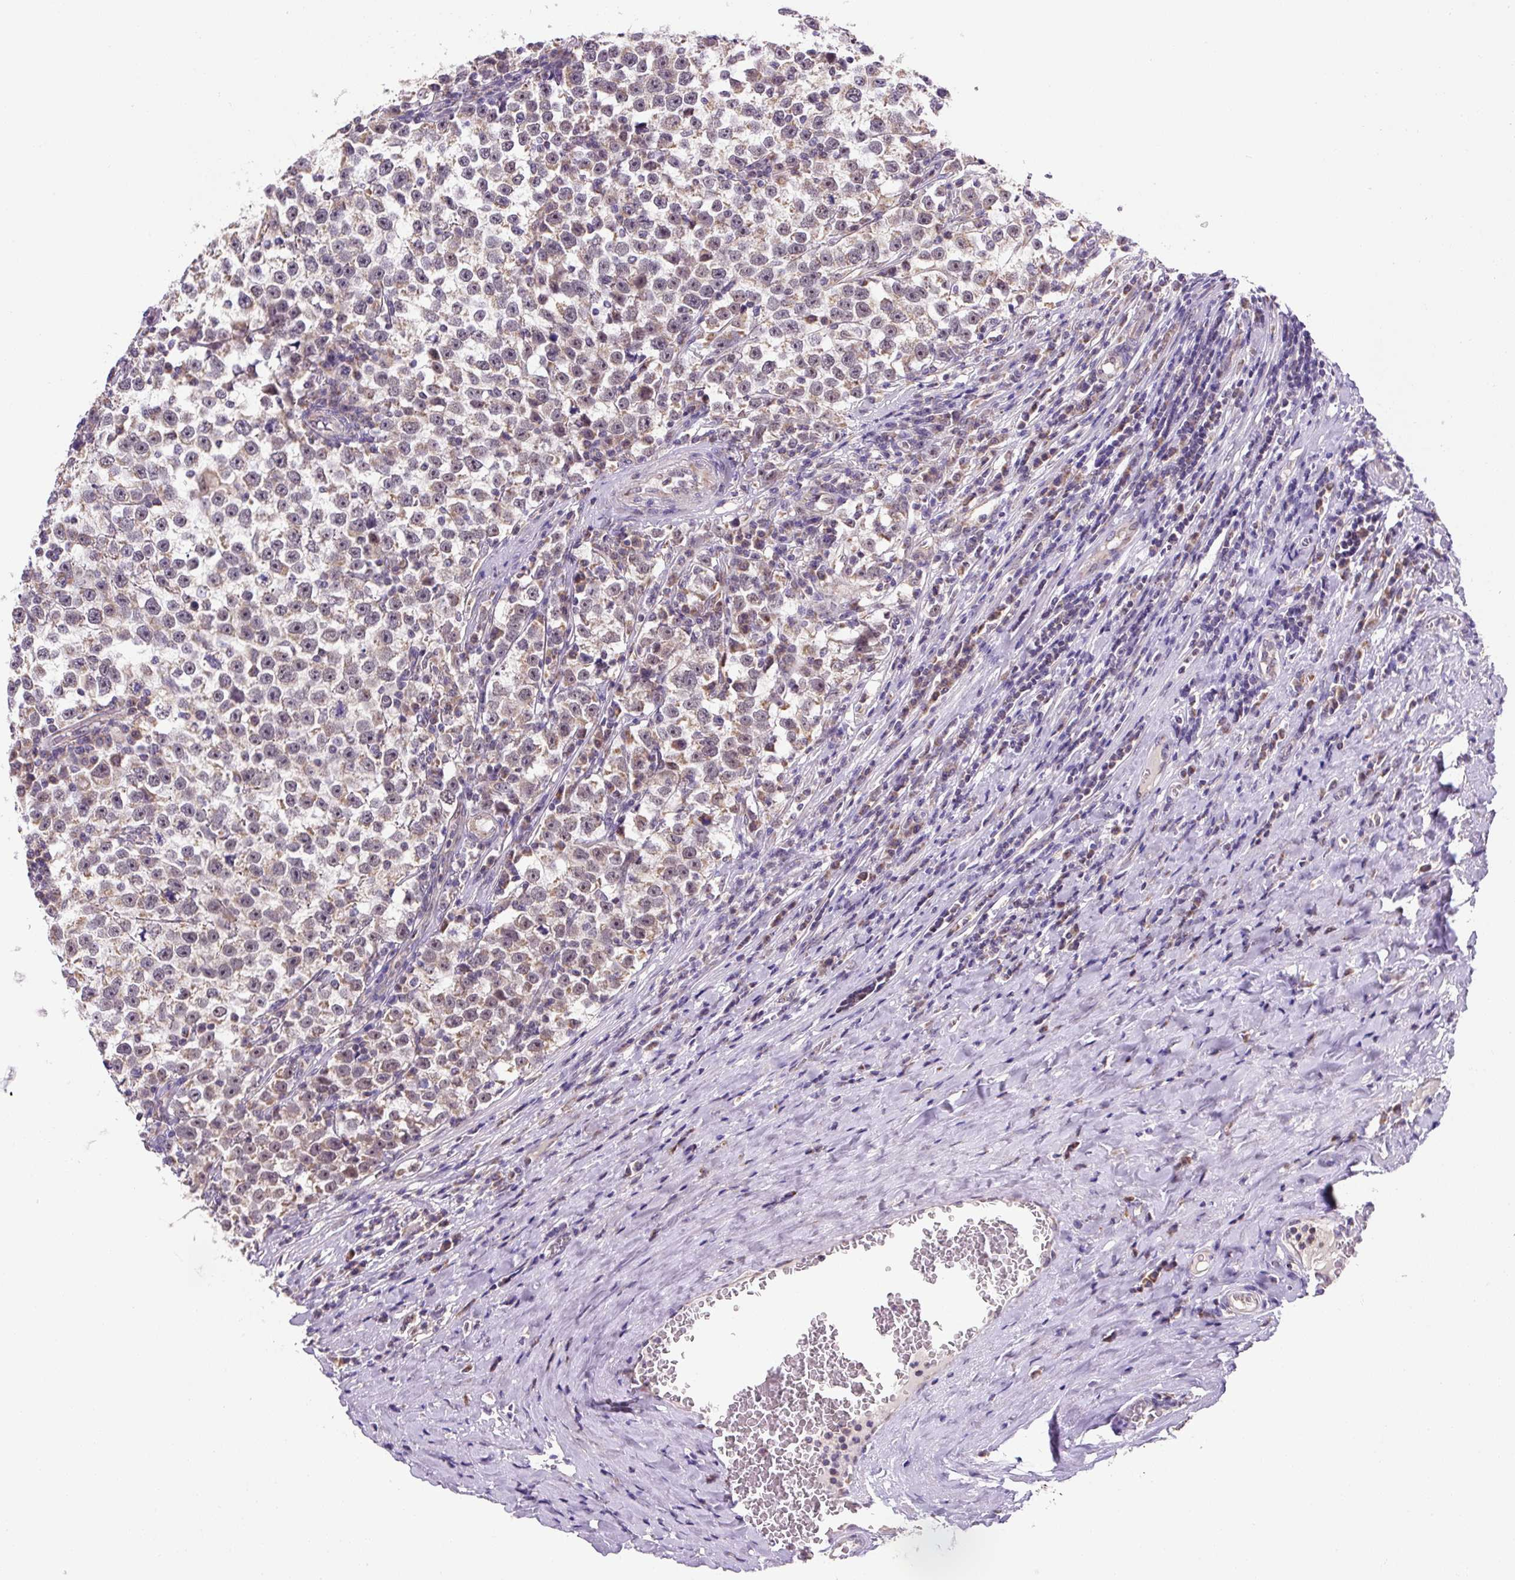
{"staining": {"intensity": "weak", "quantity": ">75%", "location": "cytoplasmic/membranous"}, "tissue": "testis cancer", "cell_type": "Tumor cells", "image_type": "cancer", "snomed": [{"axis": "morphology", "description": "Normal tissue, NOS"}, {"axis": "morphology", "description": "Seminoma, NOS"}, {"axis": "topography", "description": "Testis"}], "caption": "There is low levels of weak cytoplasmic/membranous positivity in tumor cells of testis cancer (seminoma), as demonstrated by immunohistochemical staining (brown color).", "gene": "MFSD9", "patient": {"sex": "male", "age": 43}}